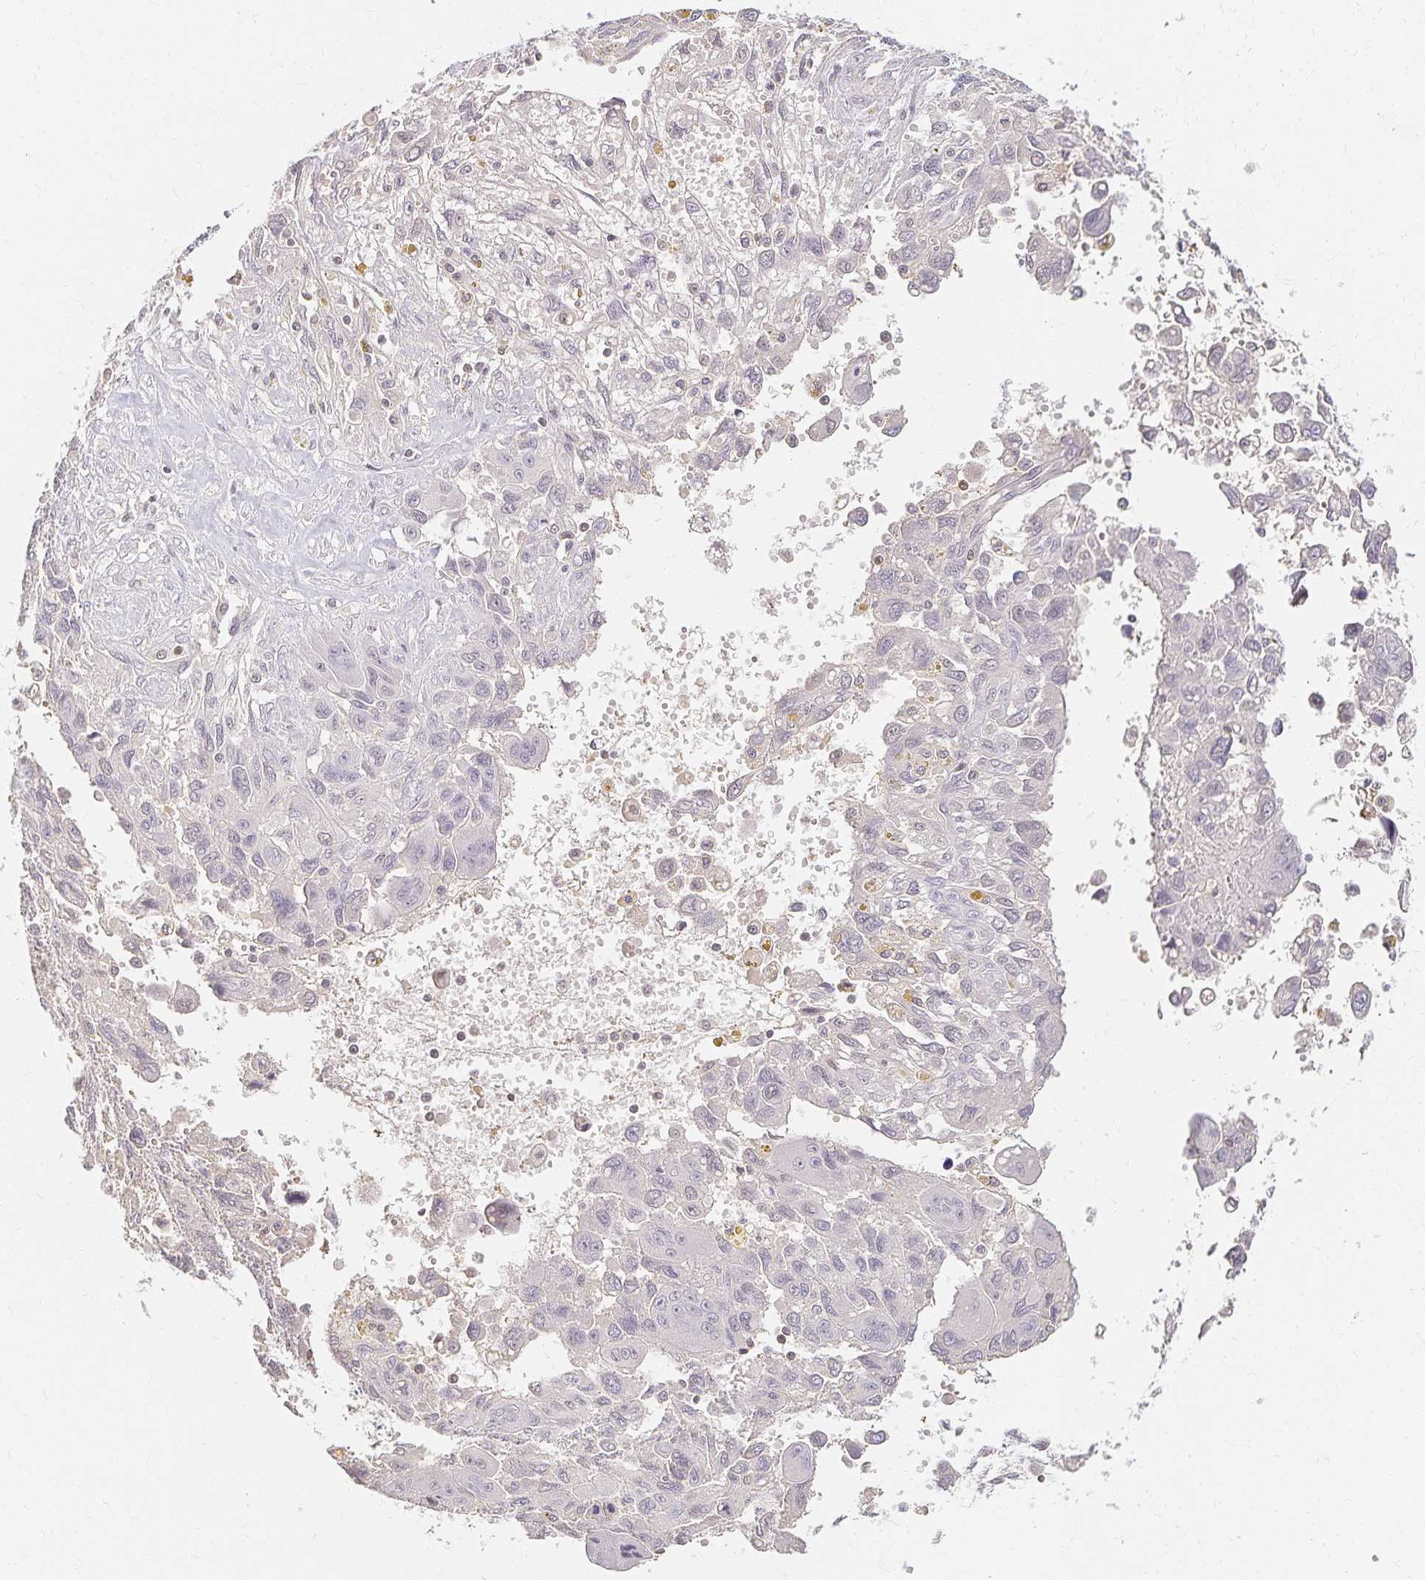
{"staining": {"intensity": "negative", "quantity": "none", "location": "none"}, "tissue": "pancreatic cancer", "cell_type": "Tumor cells", "image_type": "cancer", "snomed": [{"axis": "morphology", "description": "Adenocarcinoma, NOS"}, {"axis": "topography", "description": "Pancreas"}], "caption": "Immunohistochemistry of human pancreatic cancer (adenocarcinoma) demonstrates no expression in tumor cells.", "gene": "AZGP1", "patient": {"sex": "female", "age": 47}}